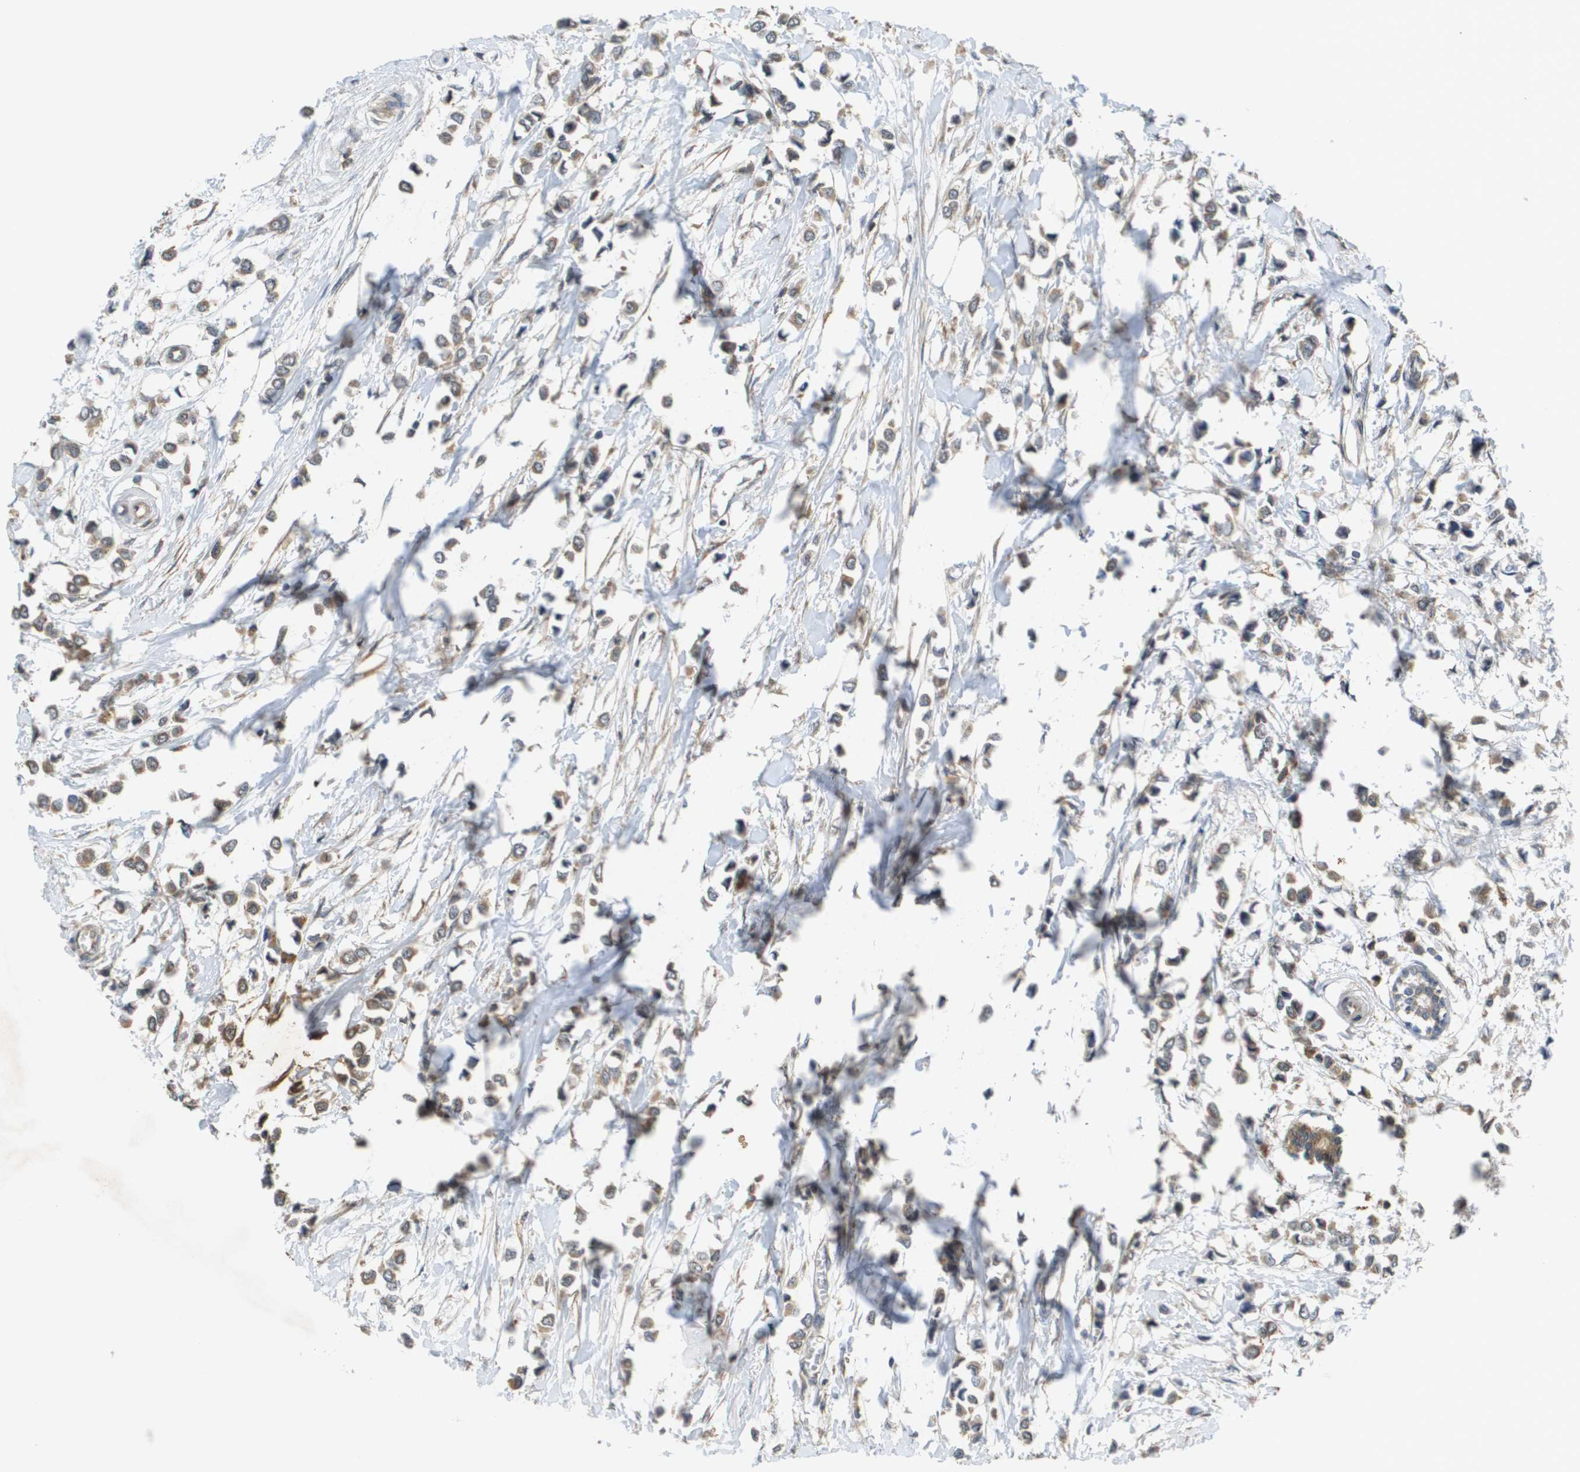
{"staining": {"intensity": "moderate", "quantity": ">75%", "location": "cytoplasmic/membranous"}, "tissue": "breast cancer", "cell_type": "Tumor cells", "image_type": "cancer", "snomed": [{"axis": "morphology", "description": "Lobular carcinoma"}, {"axis": "topography", "description": "Breast"}], "caption": "Tumor cells reveal moderate cytoplasmic/membranous positivity in about >75% of cells in breast cancer (lobular carcinoma).", "gene": "RBM38", "patient": {"sex": "female", "age": 51}}